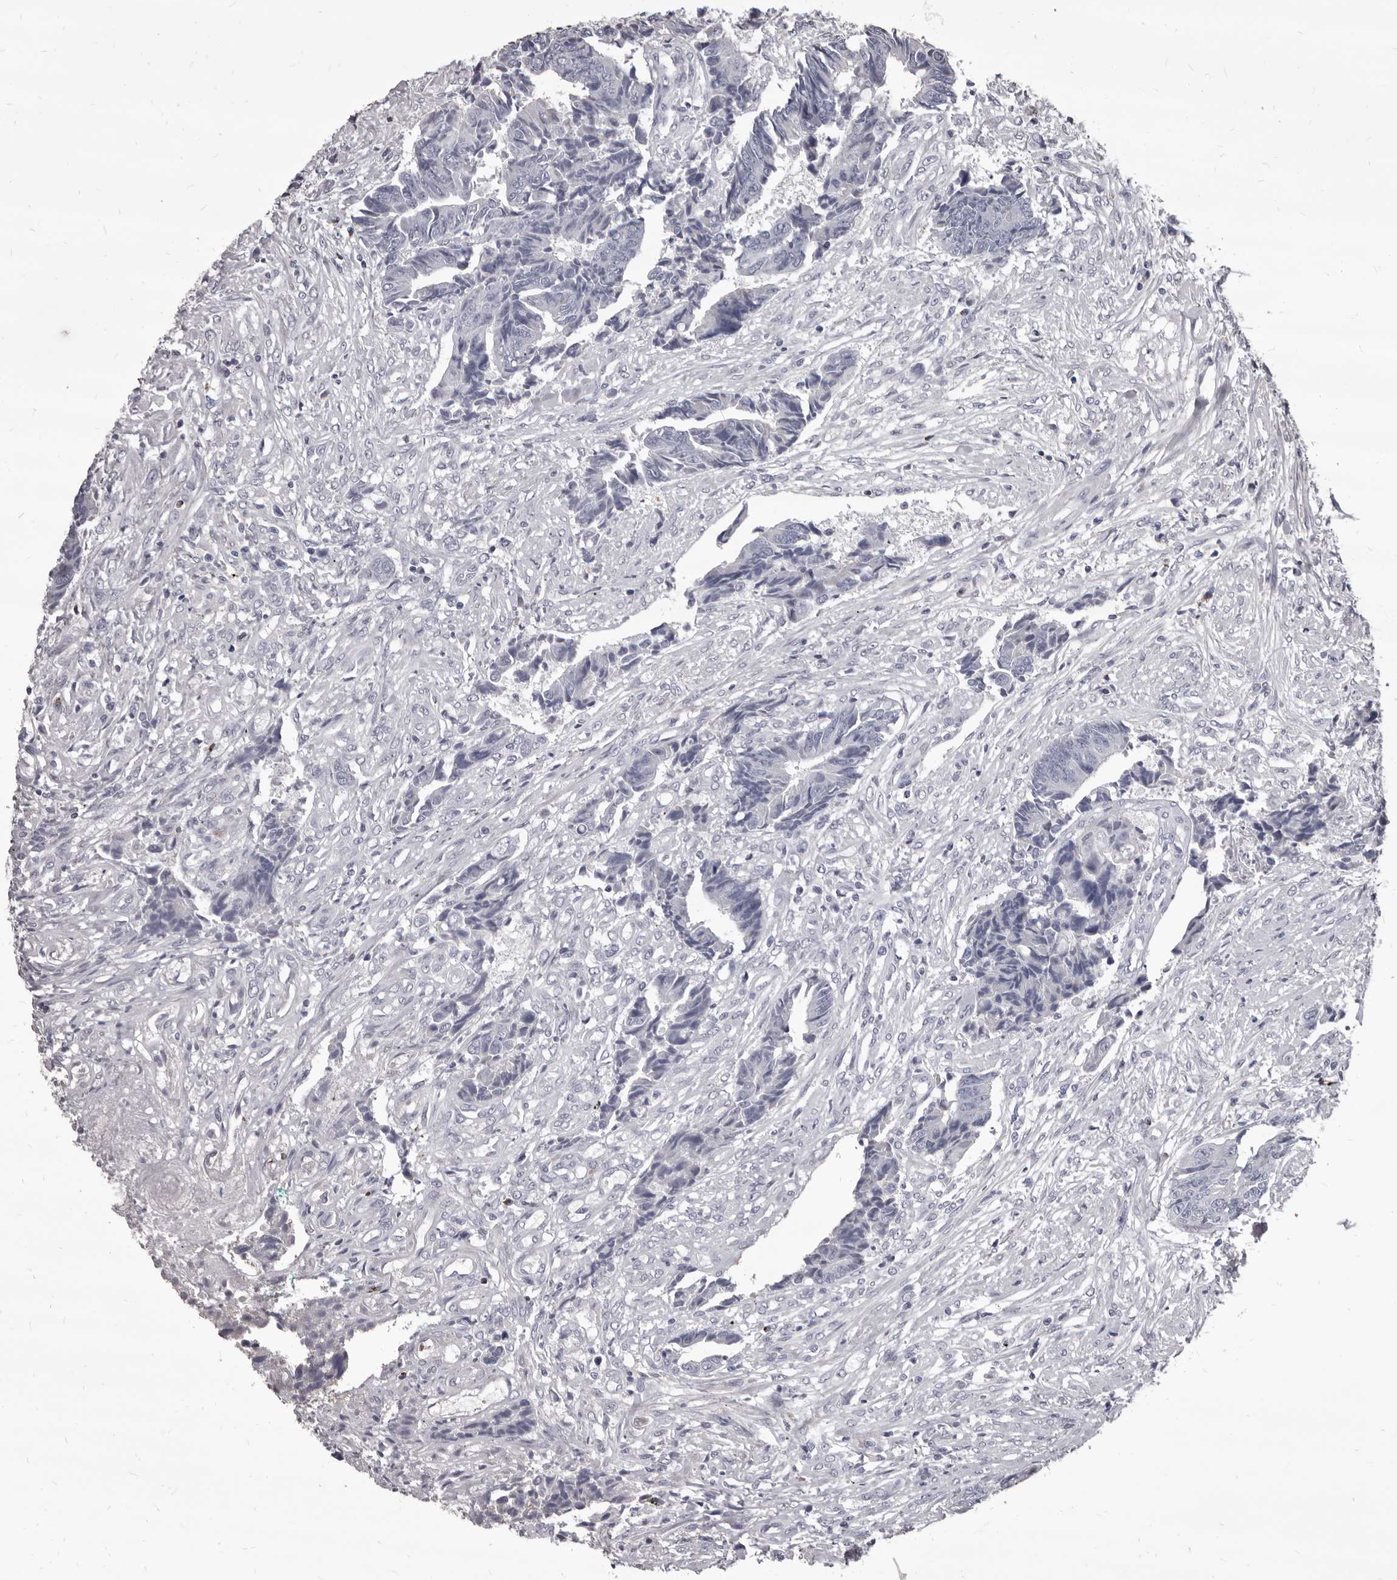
{"staining": {"intensity": "negative", "quantity": "none", "location": "none"}, "tissue": "colorectal cancer", "cell_type": "Tumor cells", "image_type": "cancer", "snomed": [{"axis": "morphology", "description": "Adenocarcinoma, NOS"}, {"axis": "topography", "description": "Rectum"}], "caption": "Immunohistochemistry (IHC) of human adenocarcinoma (colorectal) demonstrates no expression in tumor cells. (DAB IHC, high magnification).", "gene": "GZMH", "patient": {"sex": "male", "age": 84}}